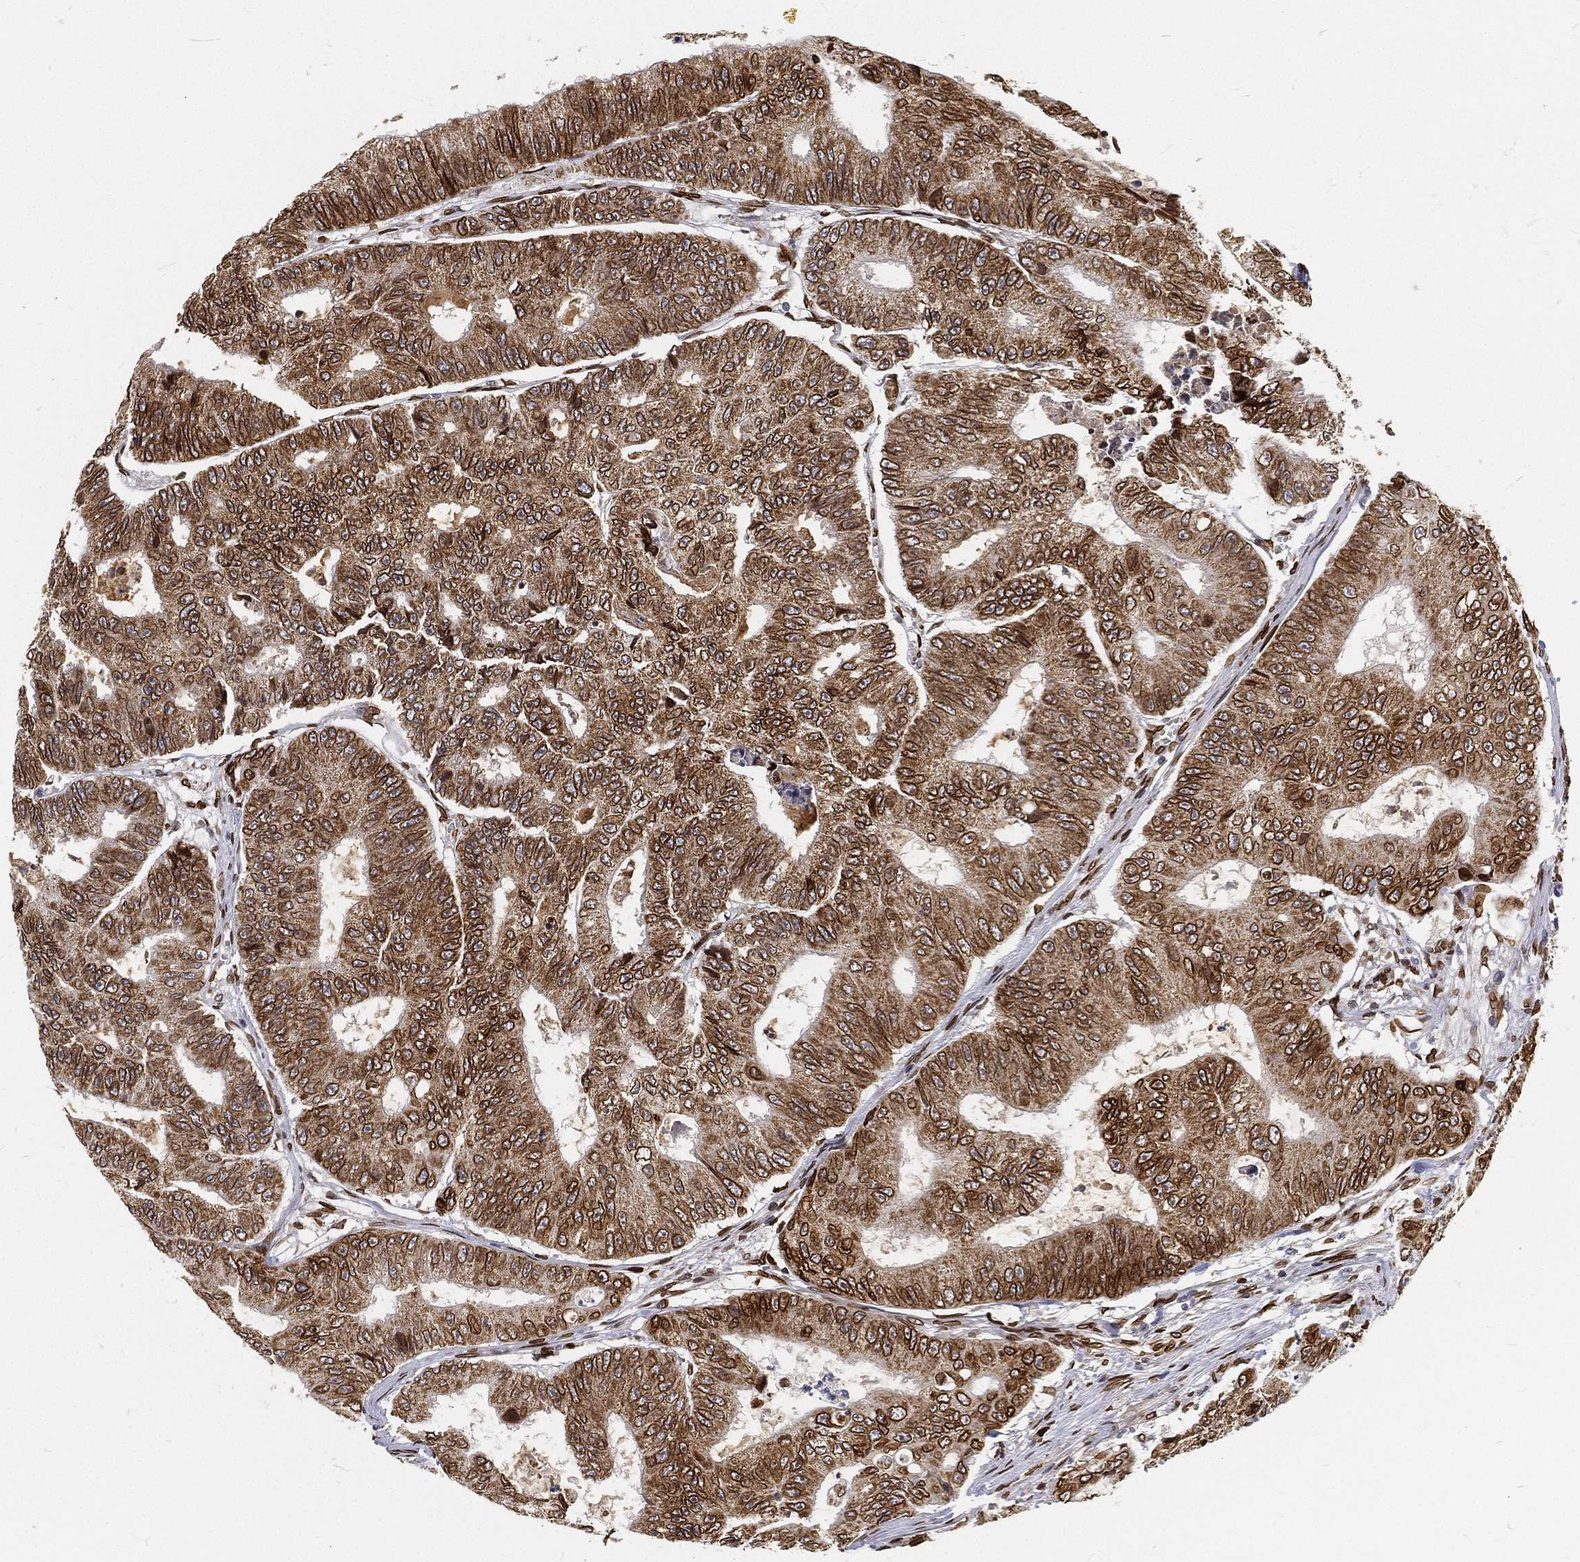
{"staining": {"intensity": "moderate", "quantity": "25%-75%", "location": "cytoplasmic/membranous,nuclear"}, "tissue": "colorectal cancer", "cell_type": "Tumor cells", "image_type": "cancer", "snomed": [{"axis": "morphology", "description": "Adenocarcinoma, NOS"}, {"axis": "topography", "description": "Colon"}], "caption": "Adenocarcinoma (colorectal) was stained to show a protein in brown. There is medium levels of moderate cytoplasmic/membranous and nuclear positivity in about 25%-75% of tumor cells.", "gene": "PALB2", "patient": {"sex": "female", "age": 48}}